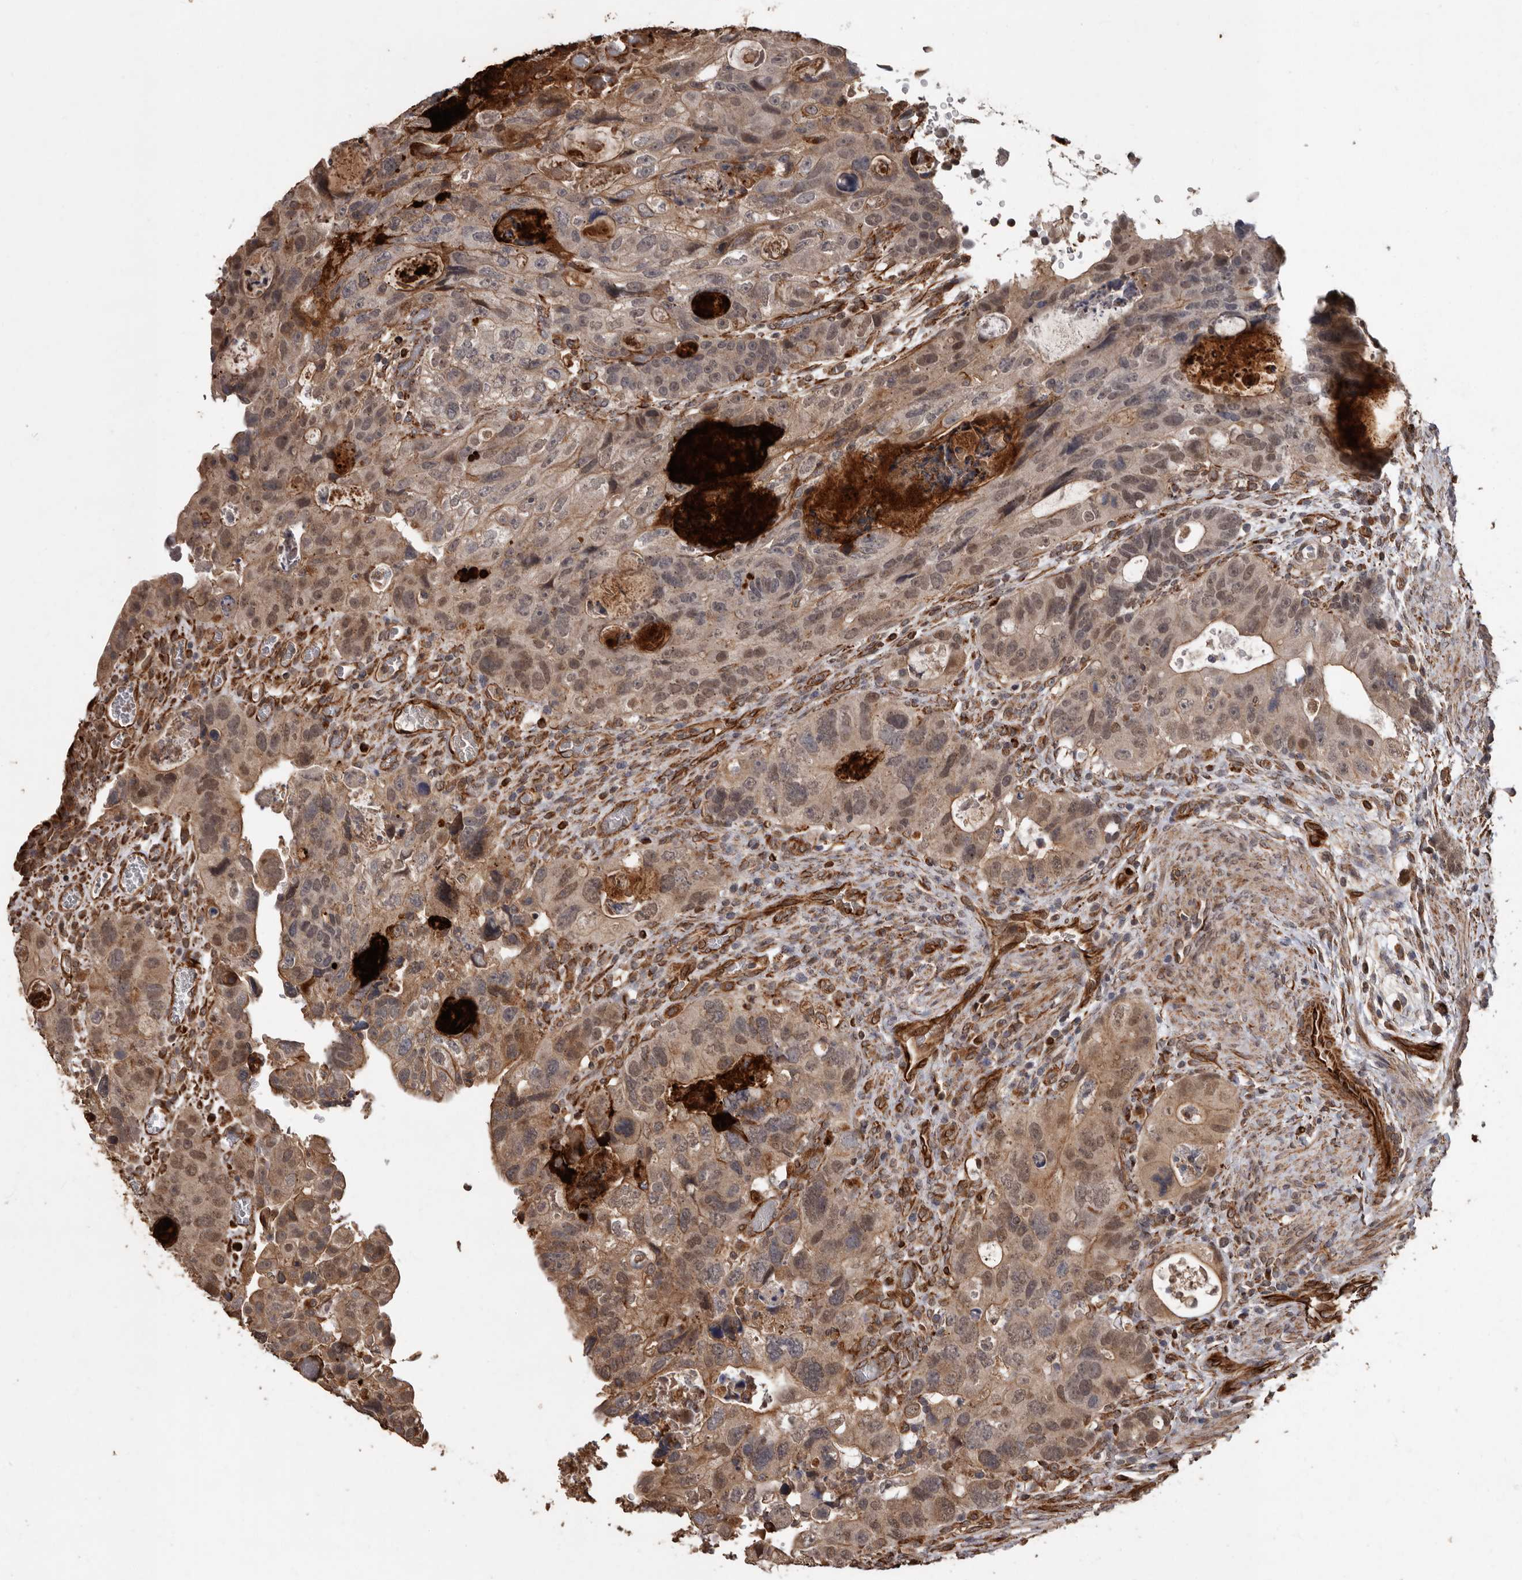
{"staining": {"intensity": "moderate", "quantity": "25%-75%", "location": "cytoplasmic/membranous,nuclear"}, "tissue": "colorectal cancer", "cell_type": "Tumor cells", "image_type": "cancer", "snomed": [{"axis": "morphology", "description": "Adenocarcinoma, NOS"}, {"axis": "topography", "description": "Rectum"}], "caption": "Colorectal adenocarcinoma was stained to show a protein in brown. There is medium levels of moderate cytoplasmic/membranous and nuclear positivity in approximately 25%-75% of tumor cells. (Brightfield microscopy of DAB IHC at high magnification).", "gene": "BRAT1", "patient": {"sex": "male", "age": 59}}